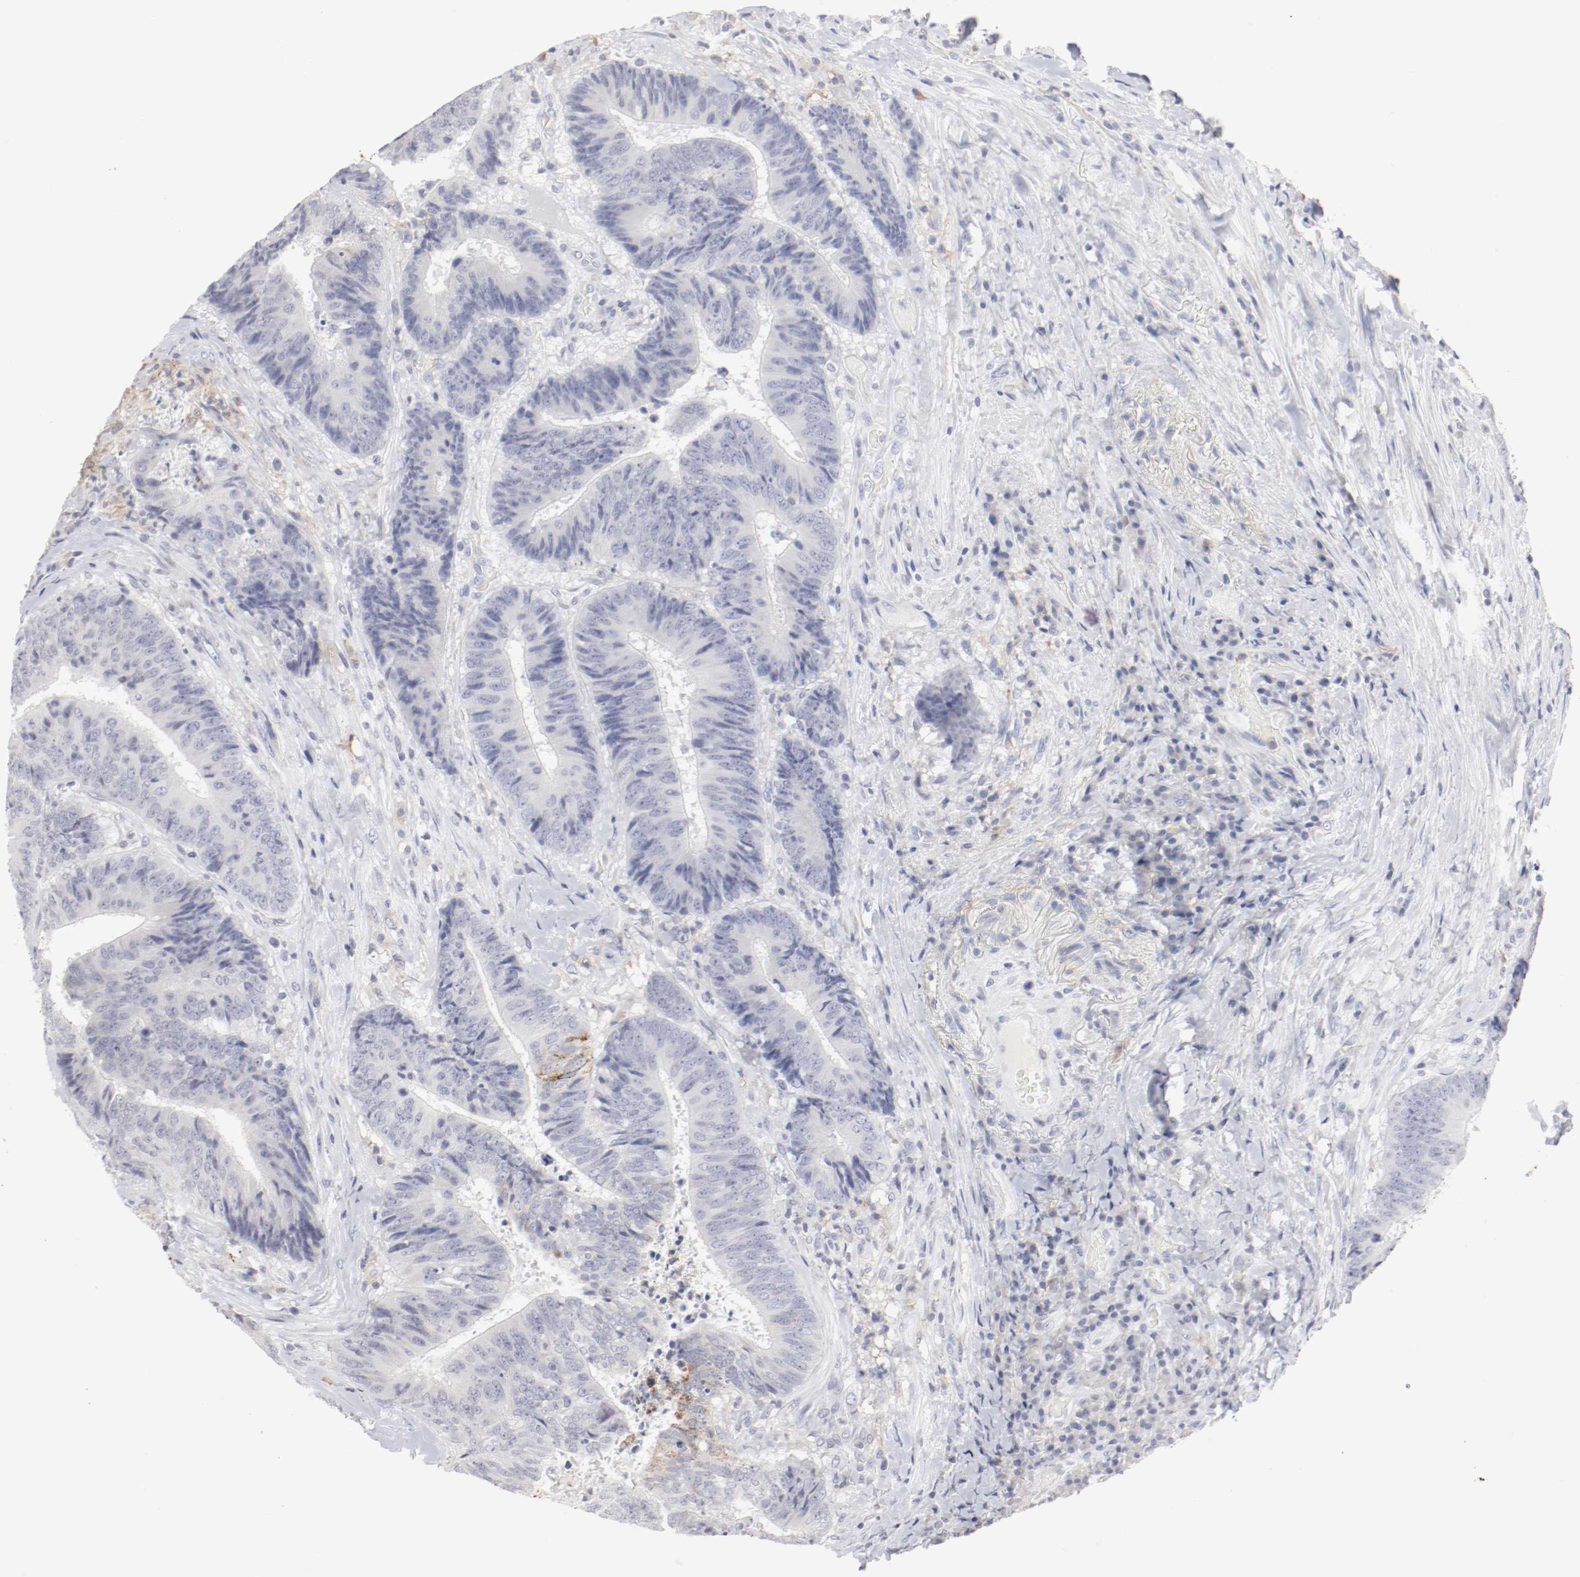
{"staining": {"intensity": "moderate", "quantity": "<25%", "location": "cytoplasmic/membranous"}, "tissue": "colorectal cancer", "cell_type": "Tumor cells", "image_type": "cancer", "snomed": [{"axis": "morphology", "description": "Adenocarcinoma, NOS"}, {"axis": "topography", "description": "Rectum"}], "caption": "Protein expression analysis of human colorectal adenocarcinoma reveals moderate cytoplasmic/membranous expression in about <25% of tumor cells.", "gene": "ITGAX", "patient": {"sex": "male", "age": 72}}